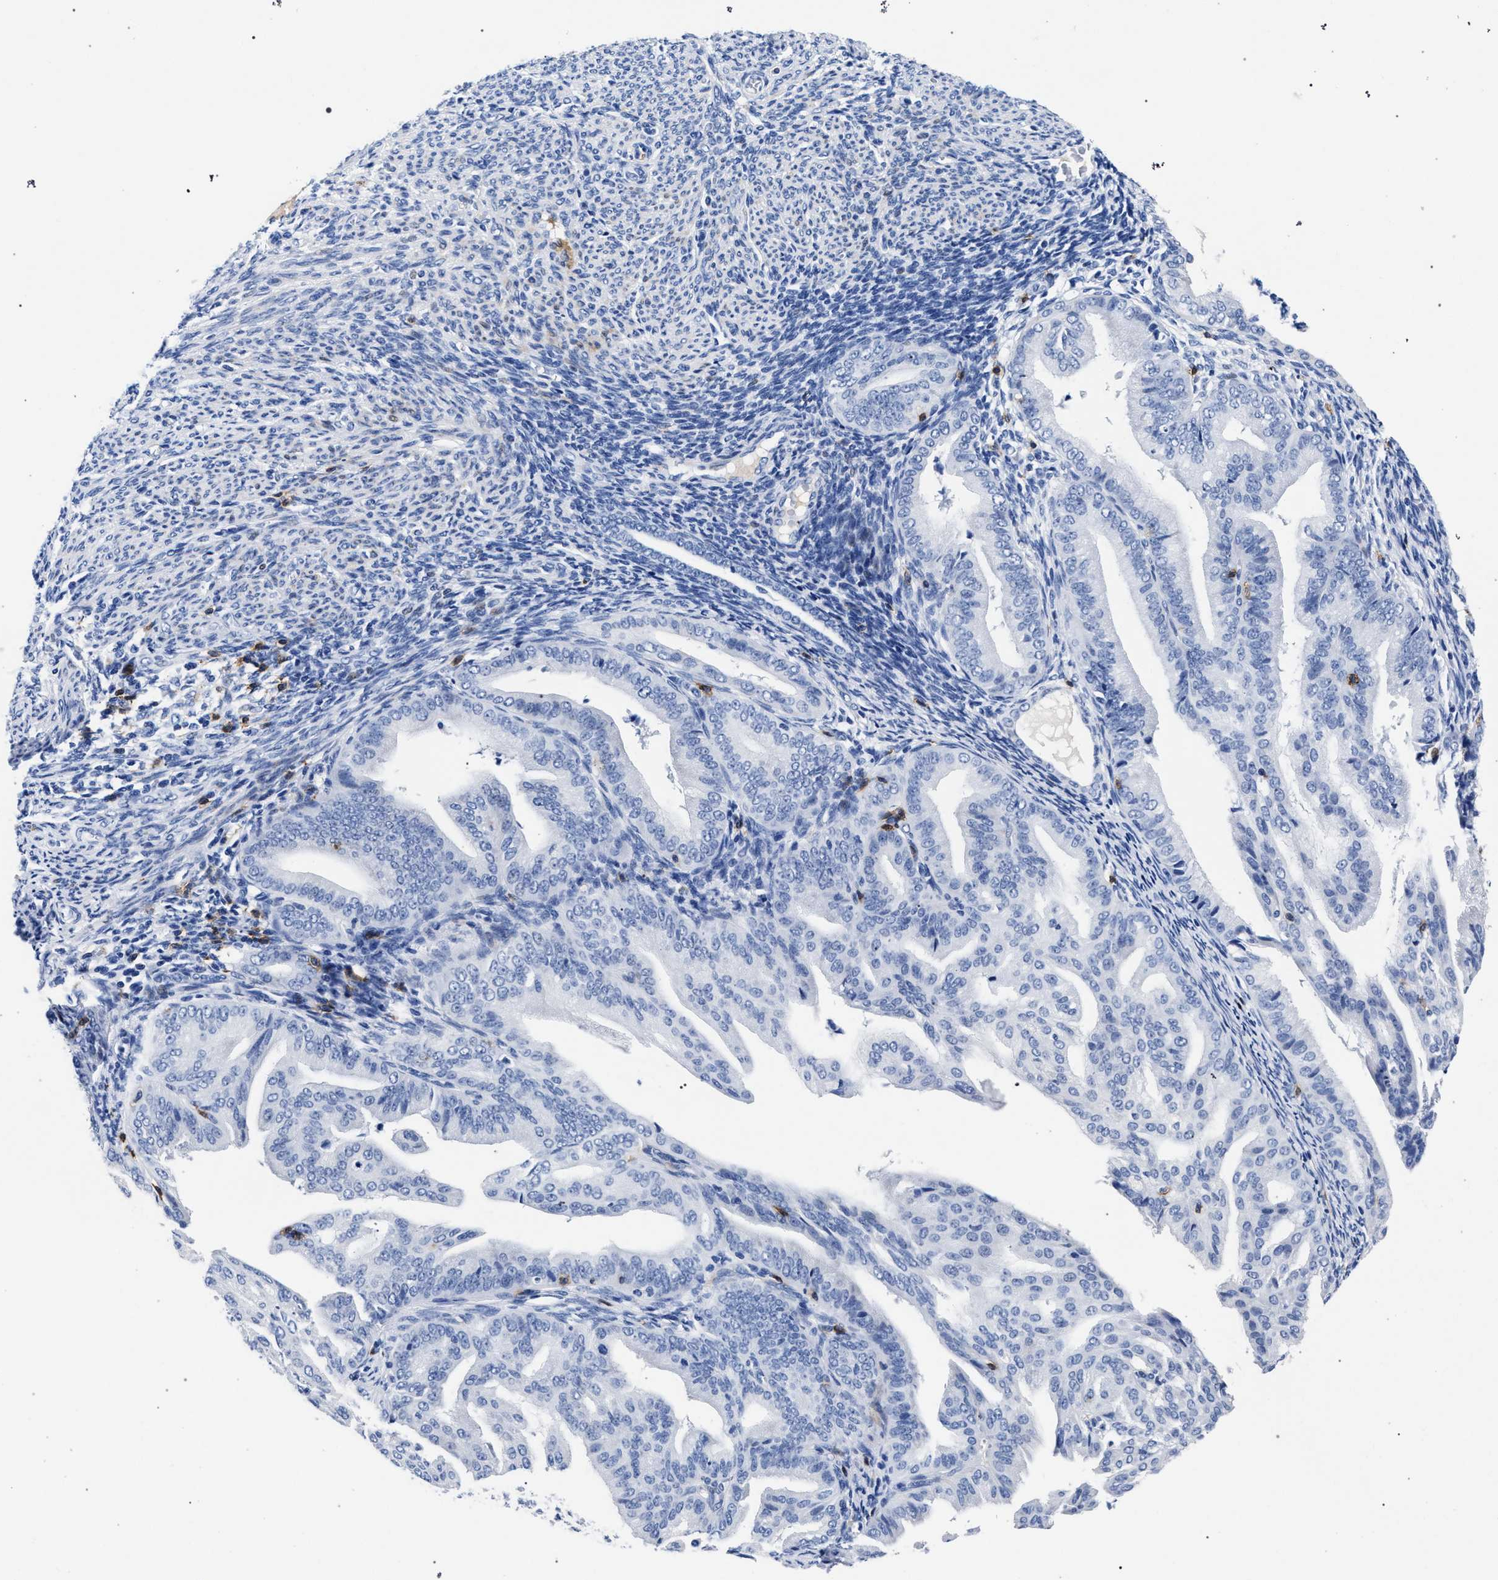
{"staining": {"intensity": "negative", "quantity": "none", "location": "none"}, "tissue": "endometrial cancer", "cell_type": "Tumor cells", "image_type": "cancer", "snomed": [{"axis": "morphology", "description": "Adenocarcinoma, NOS"}, {"axis": "topography", "description": "Endometrium"}], "caption": "Endometrial adenocarcinoma stained for a protein using immunohistochemistry (IHC) shows no positivity tumor cells.", "gene": "KLRK1", "patient": {"sex": "female", "age": 58}}